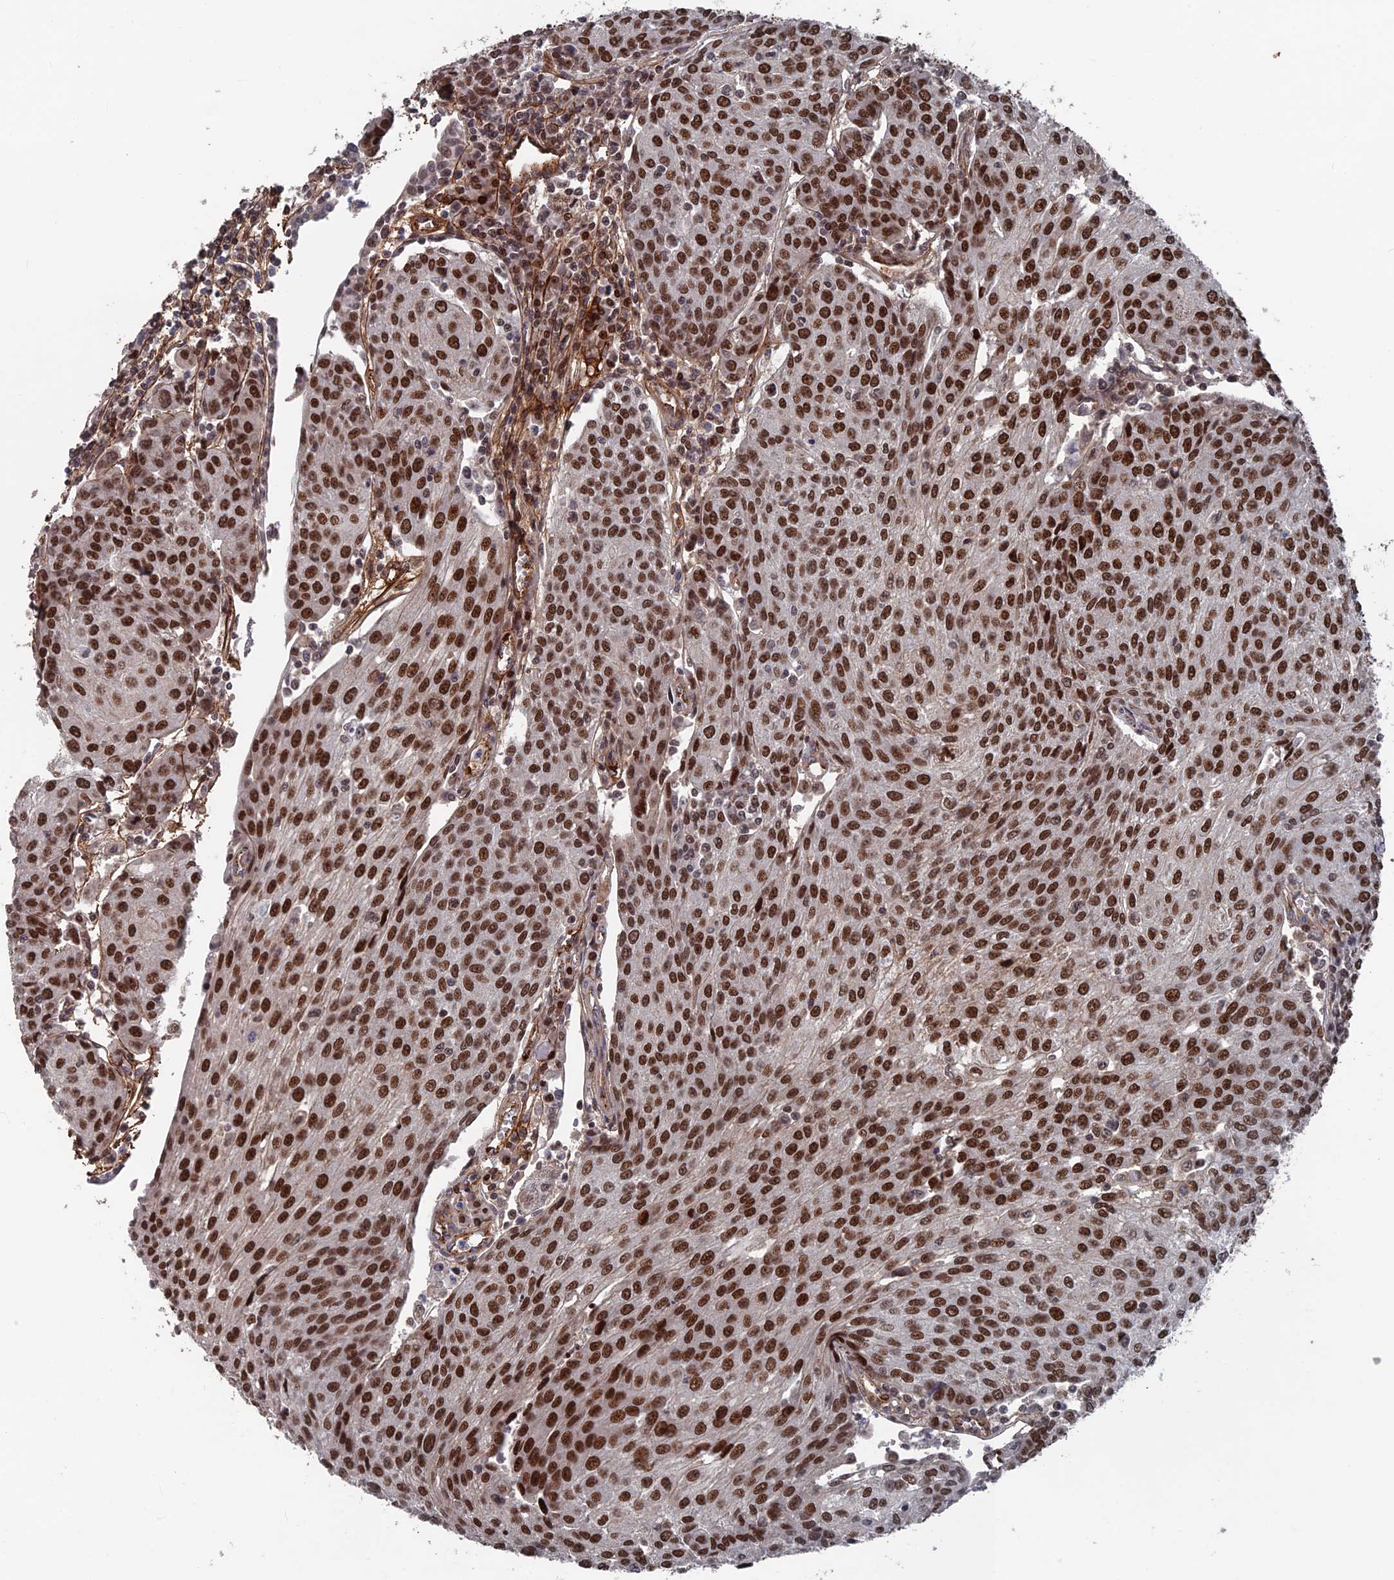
{"staining": {"intensity": "strong", "quantity": ">75%", "location": "nuclear"}, "tissue": "urothelial cancer", "cell_type": "Tumor cells", "image_type": "cancer", "snomed": [{"axis": "morphology", "description": "Urothelial carcinoma, High grade"}, {"axis": "topography", "description": "Urinary bladder"}], "caption": "Human urothelial carcinoma (high-grade) stained with a protein marker exhibits strong staining in tumor cells.", "gene": "SH3D21", "patient": {"sex": "female", "age": 85}}